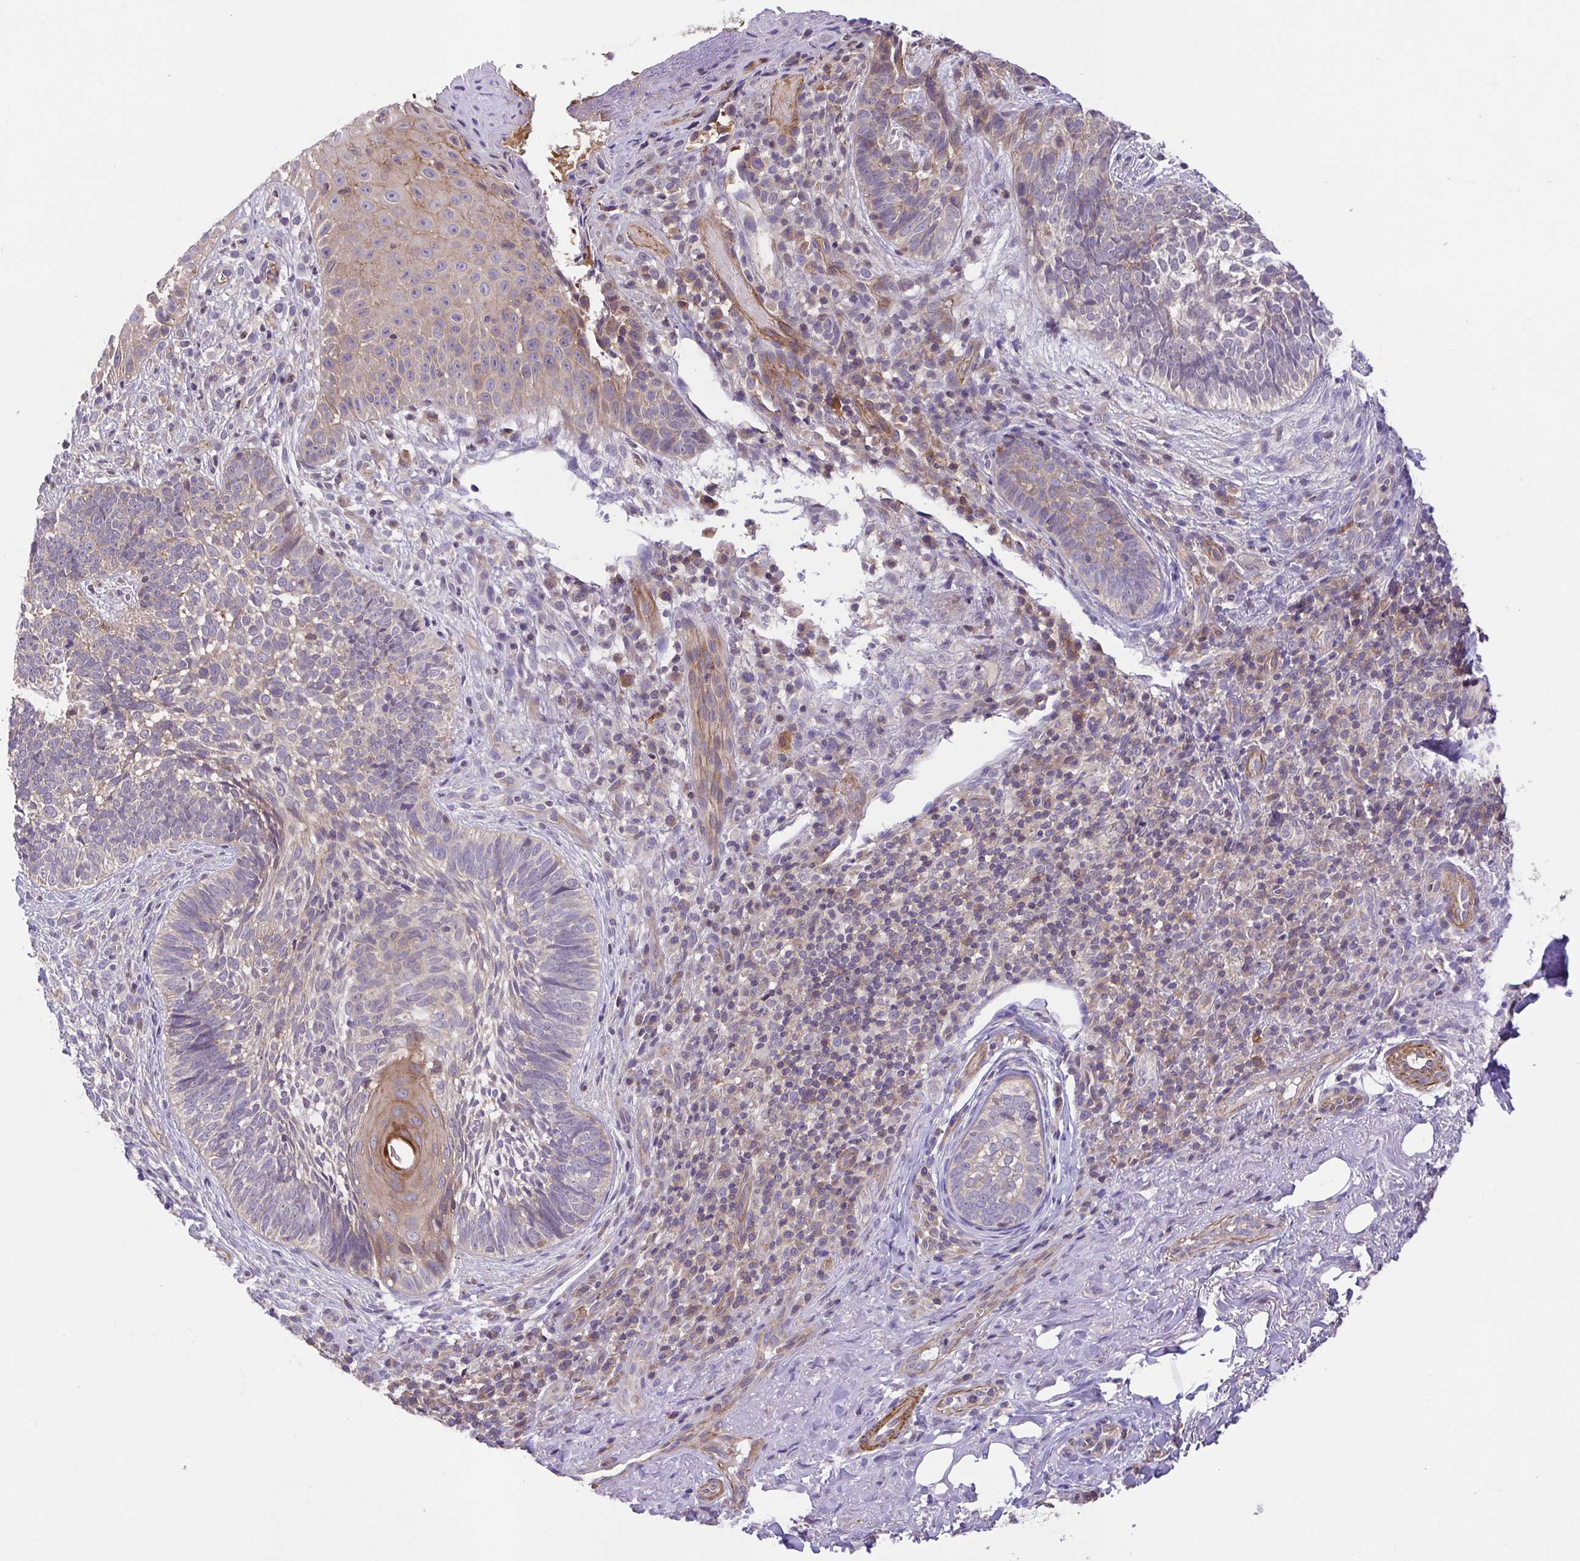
{"staining": {"intensity": "weak", "quantity": "<25%", "location": "cytoplasmic/membranous"}, "tissue": "skin cancer", "cell_type": "Tumor cells", "image_type": "cancer", "snomed": [{"axis": "morphology", "description": "Basal cell carcinoma"}, {"axis": "topography", "description": "Skin"}], "caption": "Immunohistochemistry image of neoplastic tissue: basal cell carcinoma (skin) stained with DAB (3,3'-diaminobenzidine) displays no significant protein positivity in tumor cells. The staining was performed using DAB to visualize the protein expression in brown, while the nuclei were stained in blue with hematoxylin (Magnification: 20x).", "gene": "IDE", "patient": {"sex": "male", "age": 65}}